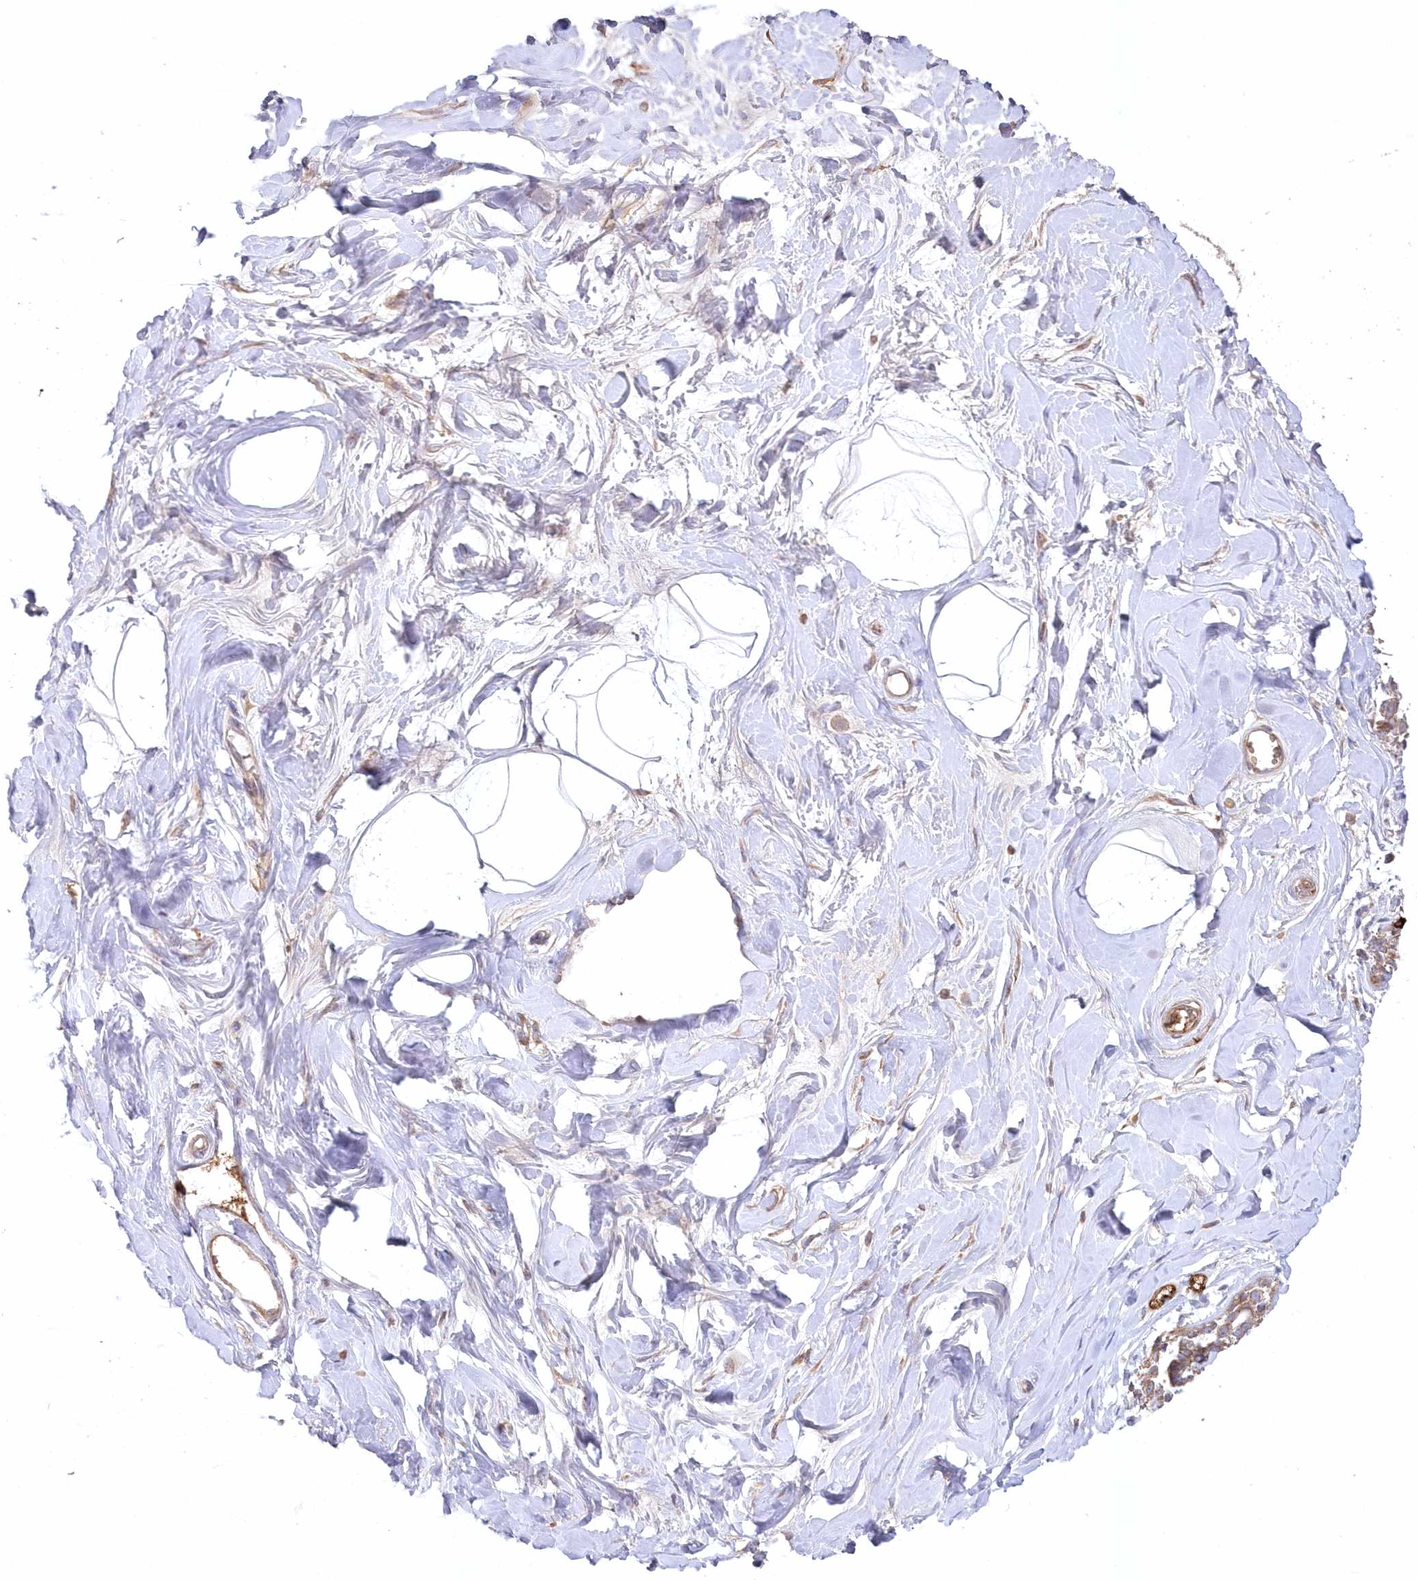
{"staining": {"intensity": "negative", "quantity": "none", "location": "none"}, "tissue": "breast", "cell_type": "Adipocytes", "image_type": "normal", "snomed": [{"axis": "morphology", "description": "Normal tissue, NOS"}, {"axis": "topography", "description": "Breast"}], "caption": "An immunohistochemistry (IHC) photomicrograph of normal breast is shown. There is no staining in adipocytes of breast. The staining was performed using DAB to visualize the protein expression in brown, while the nuclei were stained in blue with hematoxylin (Magnification: 20x).", "gene": "WBP1L", "patient": {"sex": "female", "age": 45}}